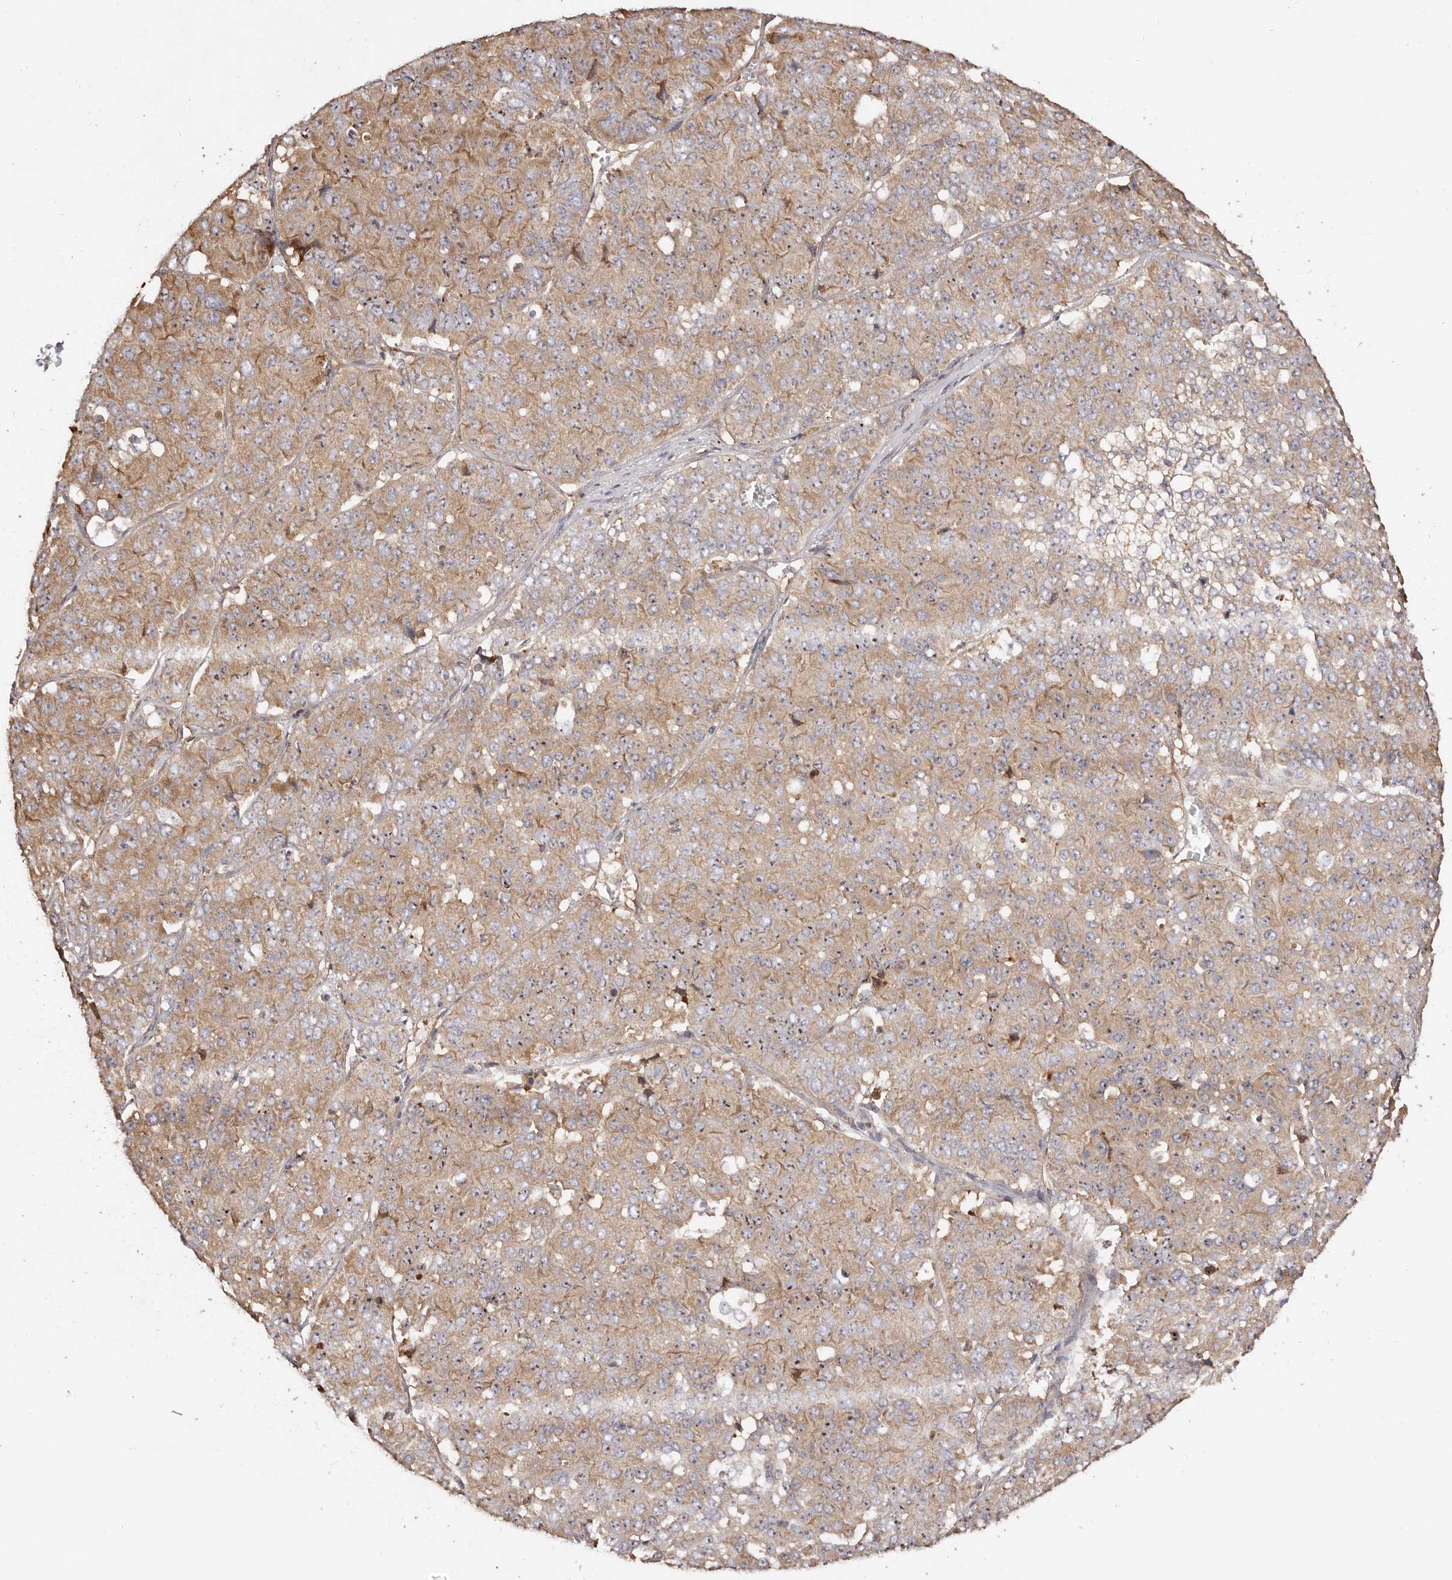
{"staining": {"intensity": "moderate", "quantity": ">75%", "location": "cytoplasmic/membranous,nuclear"}, "tissue": "pancreatic cancer", "cell_type": "Tumor cells", "image_type": "cancer", "snomed": [{"axis": "morphology", "description": "Adenocarcinoma, NOS"}, {"axis": "topography", "description": "Pancreas"}], "caption": "Adenocarcinoma (pancreatic) tissue displays moderate cytoplasmic/membranous and nuclear positivity in approximately >75% of tumor cells, visualized by immunohistochemistry.", "gene": "RPS6", "patient": {"sex": "male", "age": 50}}